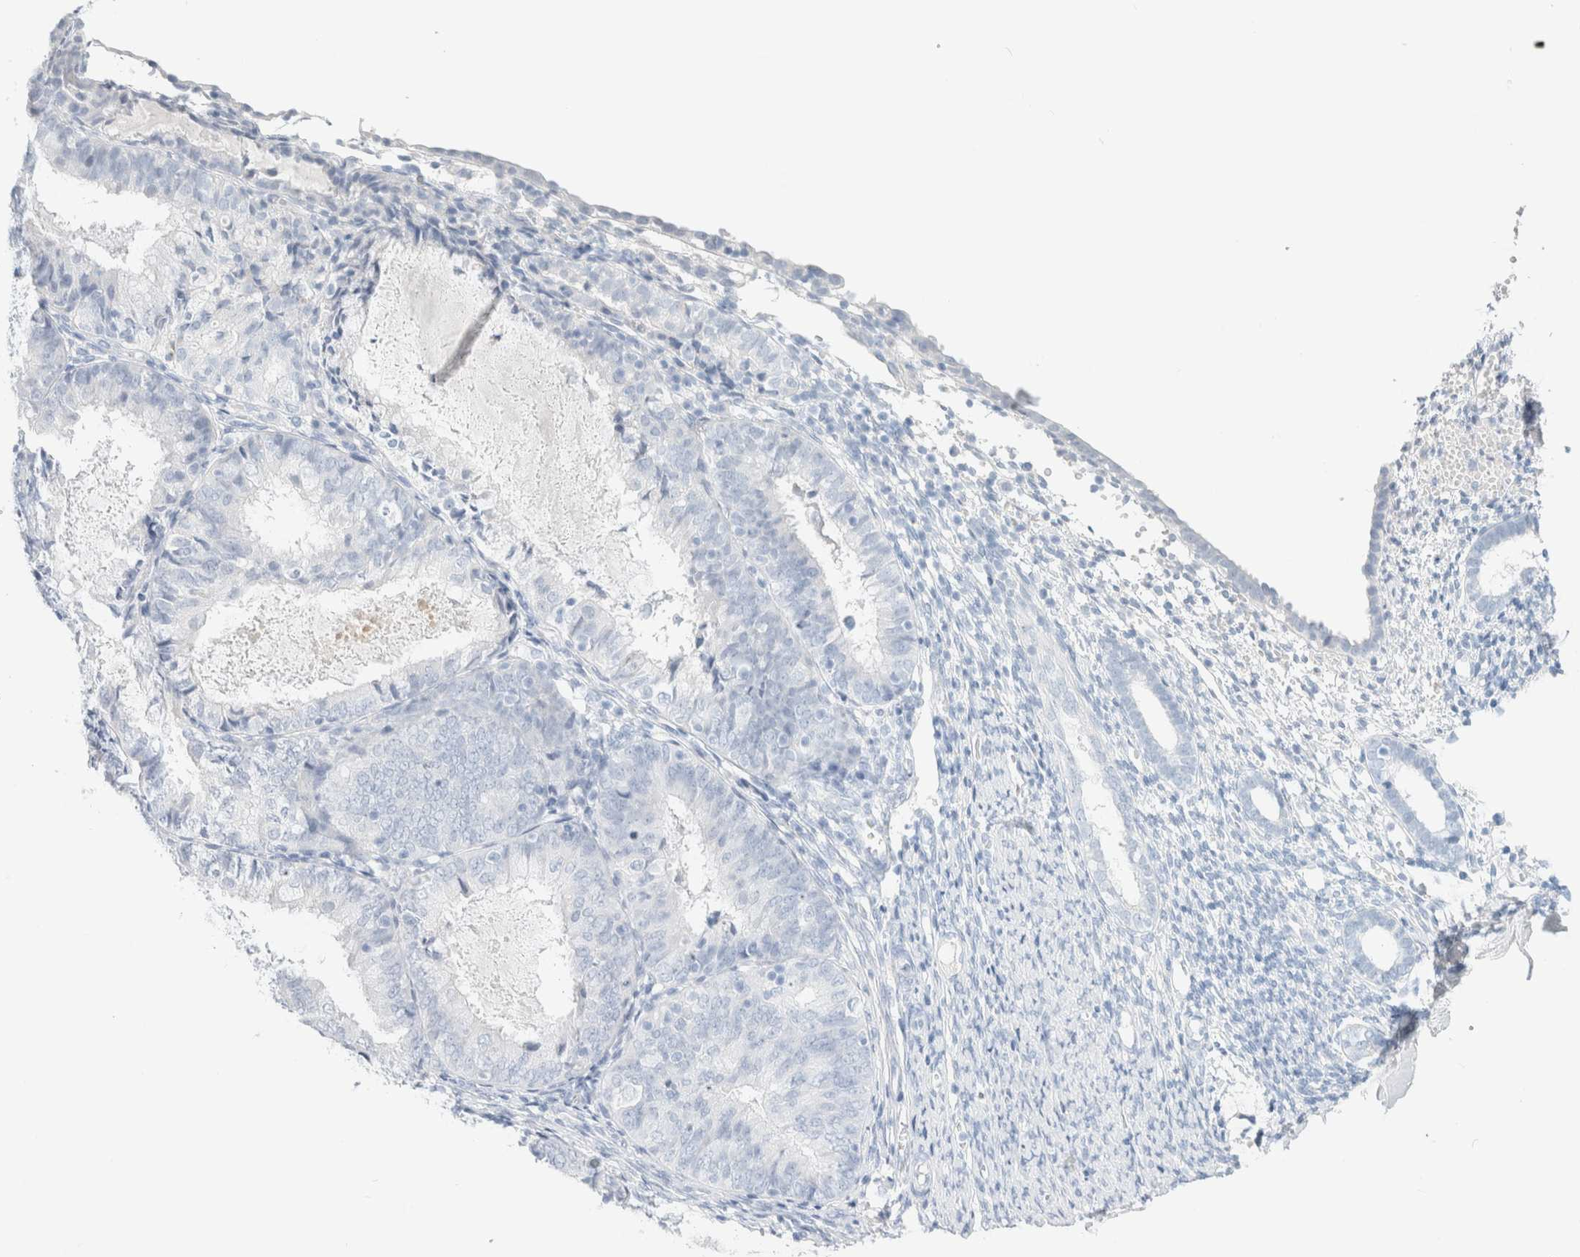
{"staining": {"intensity": "negative", "quantity": "none", "location": "none"}, "tissue": "endometrium", "cell_type": "Cells in endometrial stroma", "image_type": "normal", "snomed": [{"axis": "morphology", "description": "Normal tissue, NOS"}, {"axis": "morphology", "description": "Adenocarcinoma, NOS"}, {"axis": "topography", "description": "Endometrium"}], "caption": "Human endometrium stained for a protein using immunohistochemistry (IHC) shows no positivity in cells in endometrial stroma.", "gene": "CPQ", "patient": {"sex": "female", "age": 57}}